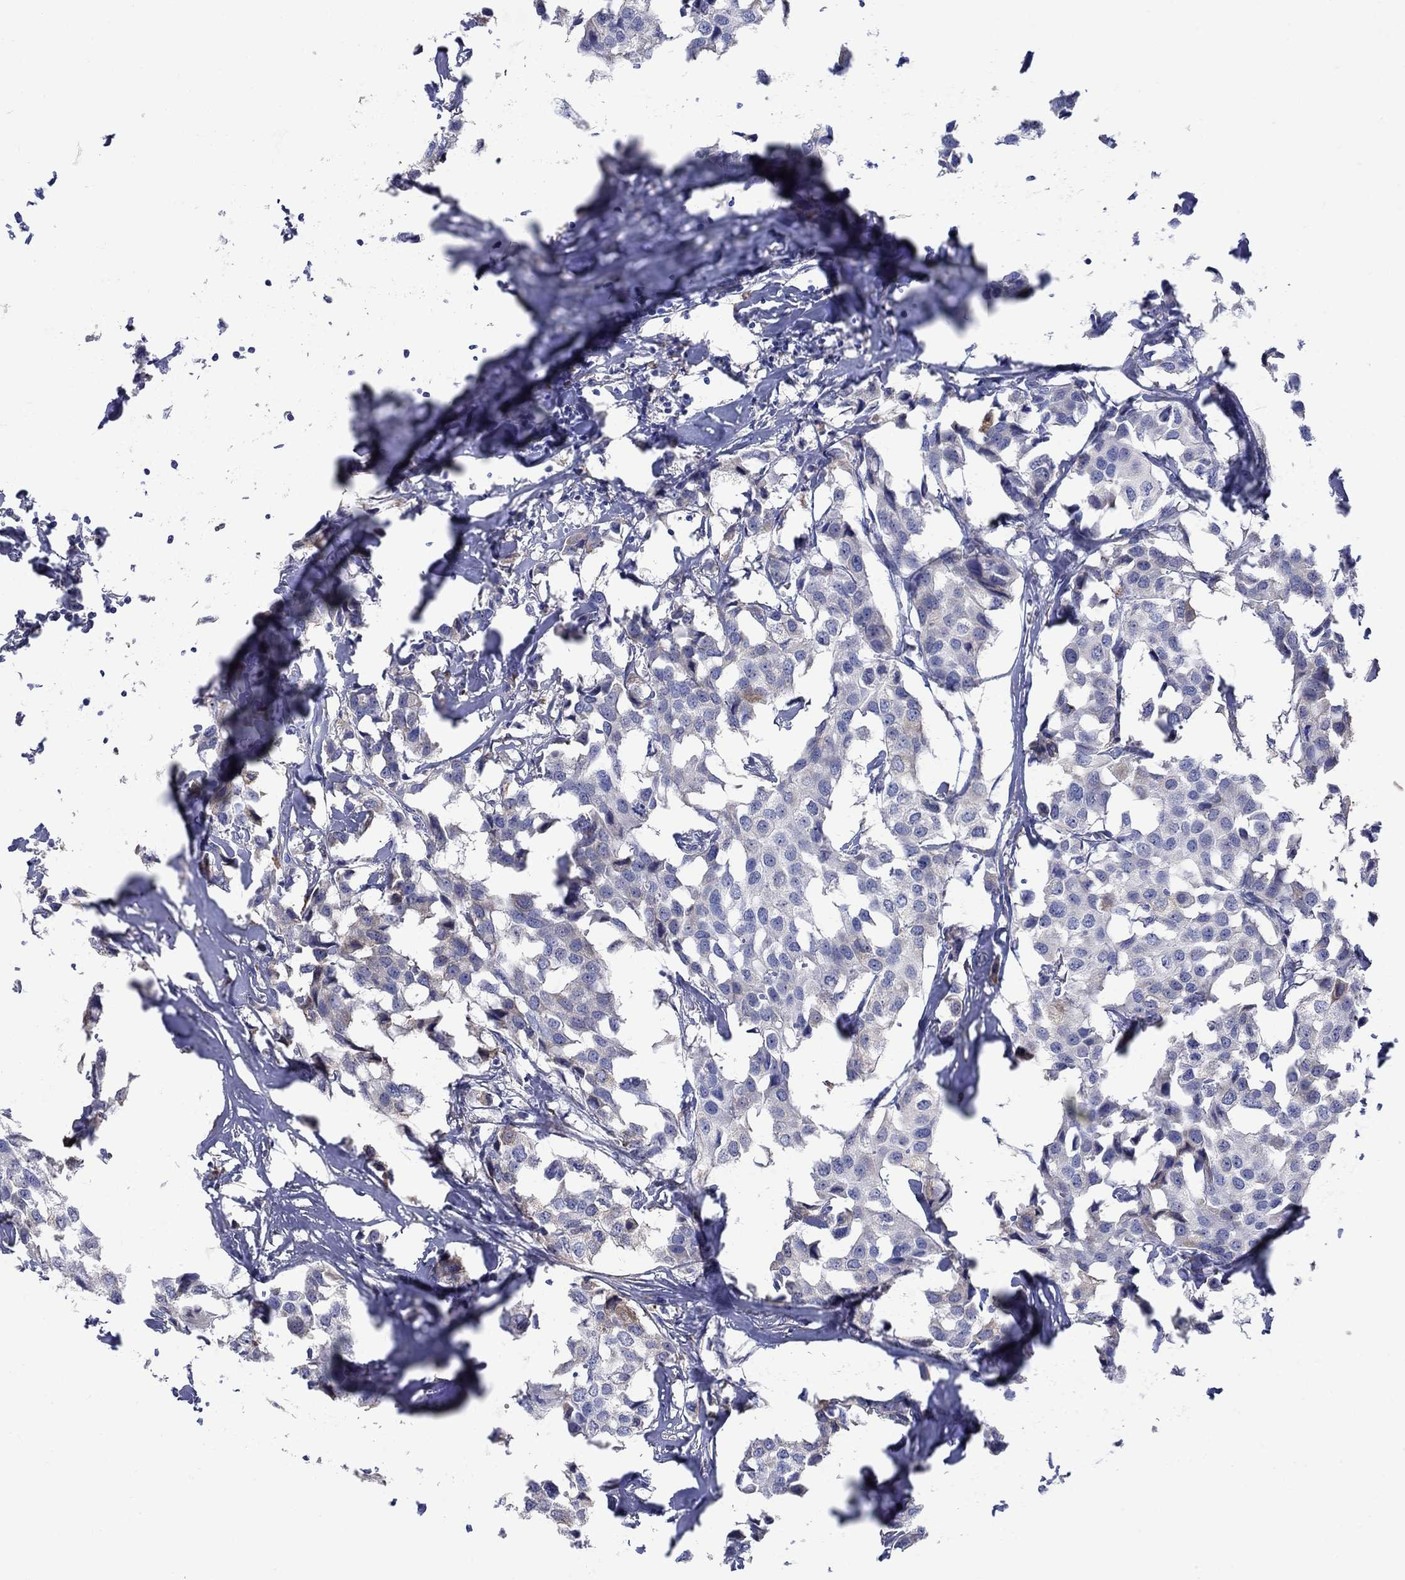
{"staining": {"intensity": "negative", "quantity": "none", "location": "none"}, "tissue": "breast cancer", "cell_type": "Tumor cells", "image_type": "cancer", "snomed": [{"axis": "morphology", "description": "Duct carcinoma"}, {"axis": "topography", "description": "Breast"}], "caption": "Histopathology image shows no significant protein expression in tumor cells of breast cancer (invasive ductal carcinoma).", "gene": "REEP2", "patient": {"sex": "female", "age": 80}}